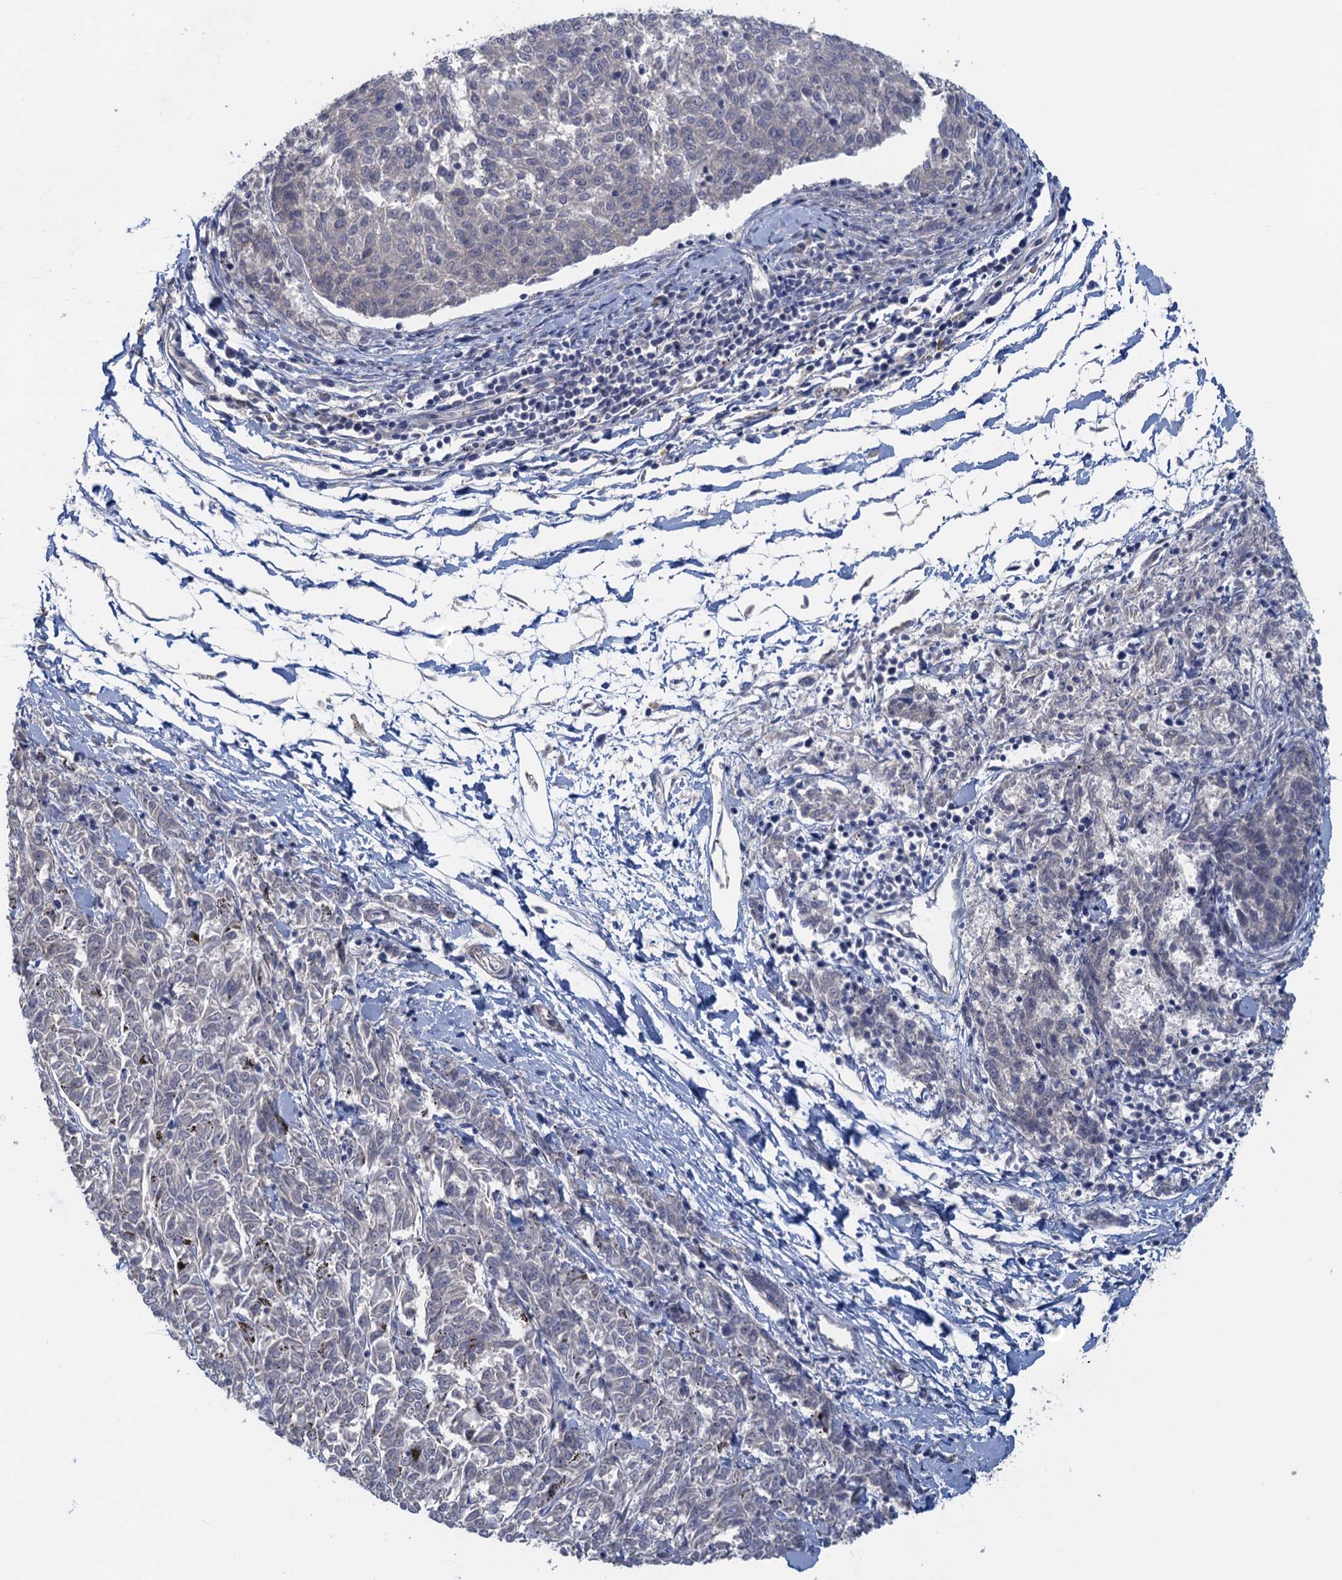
{"staining": {"intensity": "negative", "quantity": "none", "location": "none"}, "tissue": "melanoma", "cell_type": "Tumor cells", "image_type": "cancer", "snomed": [{"axis": "morphology", "description": "Malignant melanoma, NOS"}, {"axis": "topography", "description": "Skin"}], "caption": "DAB (3,3'-diaminobenzidine) immunohistochemical staining of melanoma reveals no significant positivity in tumor cells.", "gene": "MYO16", "patient": {"sex": "female", "age": 72}}